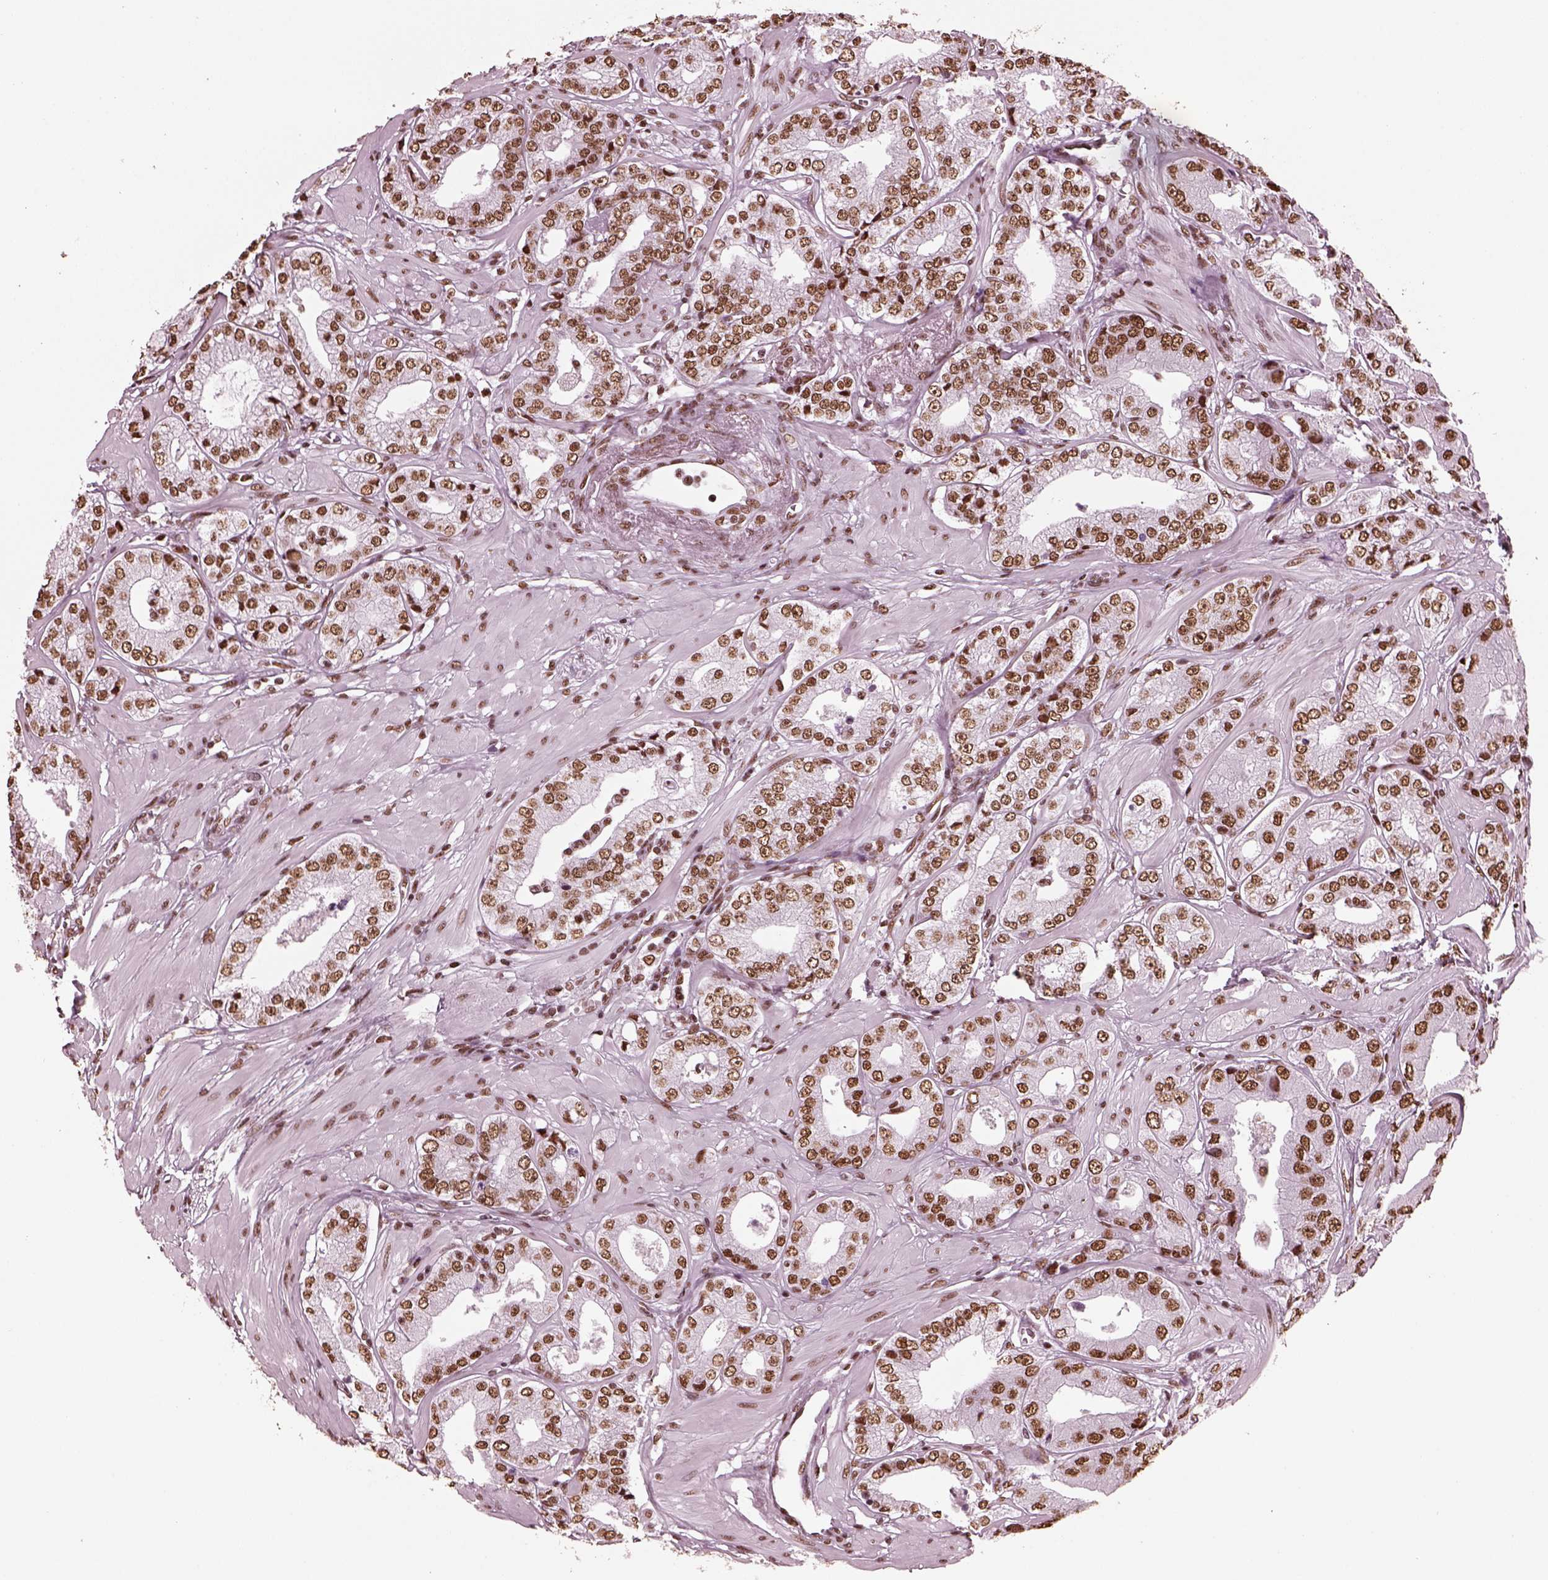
{"staining": {"intensity": "moderate", "quantity": ">75%", "location": "nuclear"}, "tissue": "prostate cancer", "cell_type": "Tumor cells", "image_type": "cancer", "snomed": [{"axis": "morphology", "description": "Adenocarcinoma, Low grade"}, {"axis": "topography", "description": "Prostate"}], "caption": "Tumor cells exhibit medium levels of moderate nuclear positivity in about >75% of cells in prostate cancer (adenocarcinoma (low-grade)).", "gene": "CBFA2T3", "patient": {"sex": "male", "age": 60}}